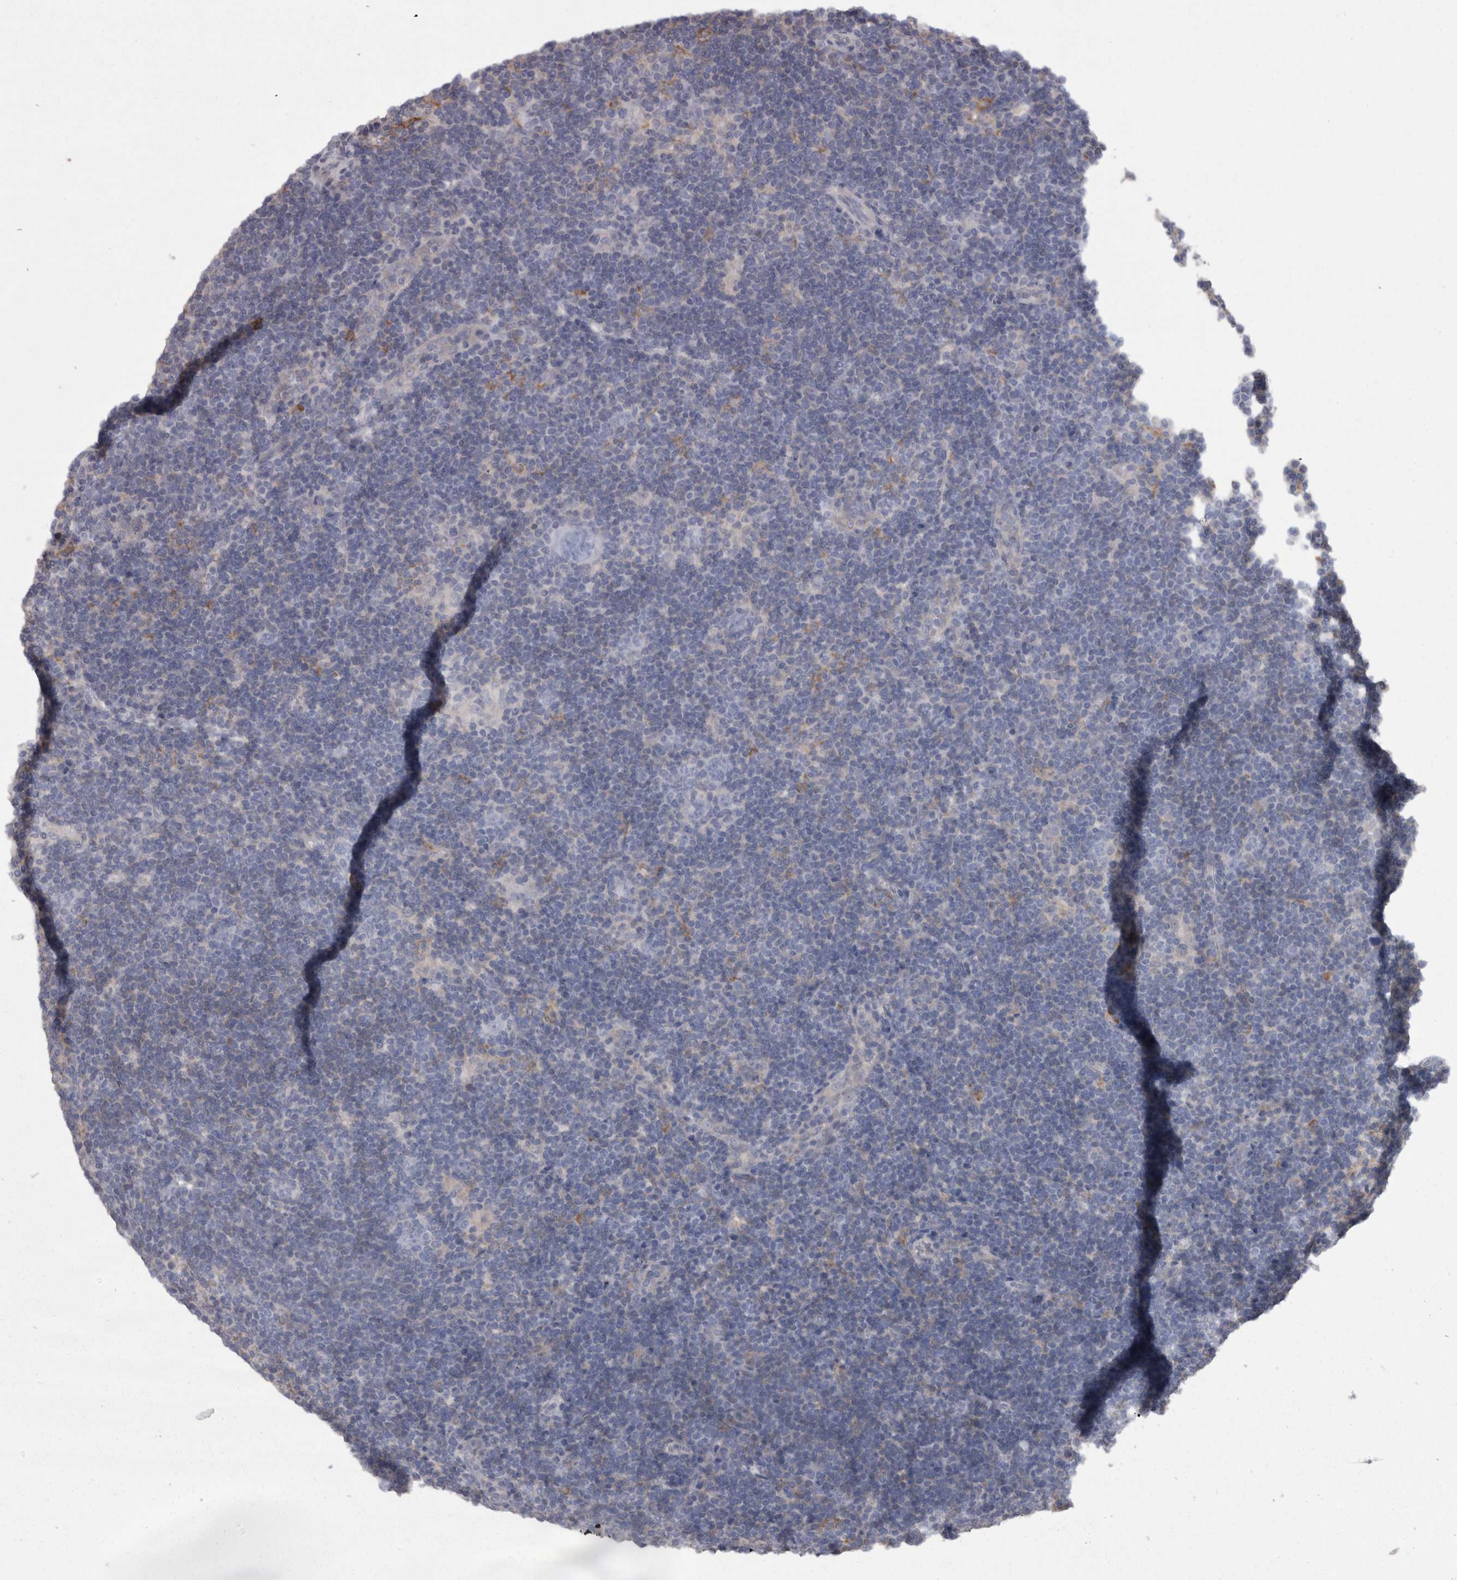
{"staining": {"intensity": "negative", "quantity": "none", "location": "none"}, "tissue": "lymphoma", "cell_type": "Tumor cells", "image_type": "cancer", "snomed": [{"axis": "morphology", "description": "Hodgkin's disease, NOS"}, {"axis": "topography", "description": "Lymph node"}], "caption": "IHC micrograph of human Hodgkin's disease stained for a protein (brown), which exhibits no expression in tumor cells.", "gene": "CAMK2D", "patient": {"sex": "female", "age": 57}}